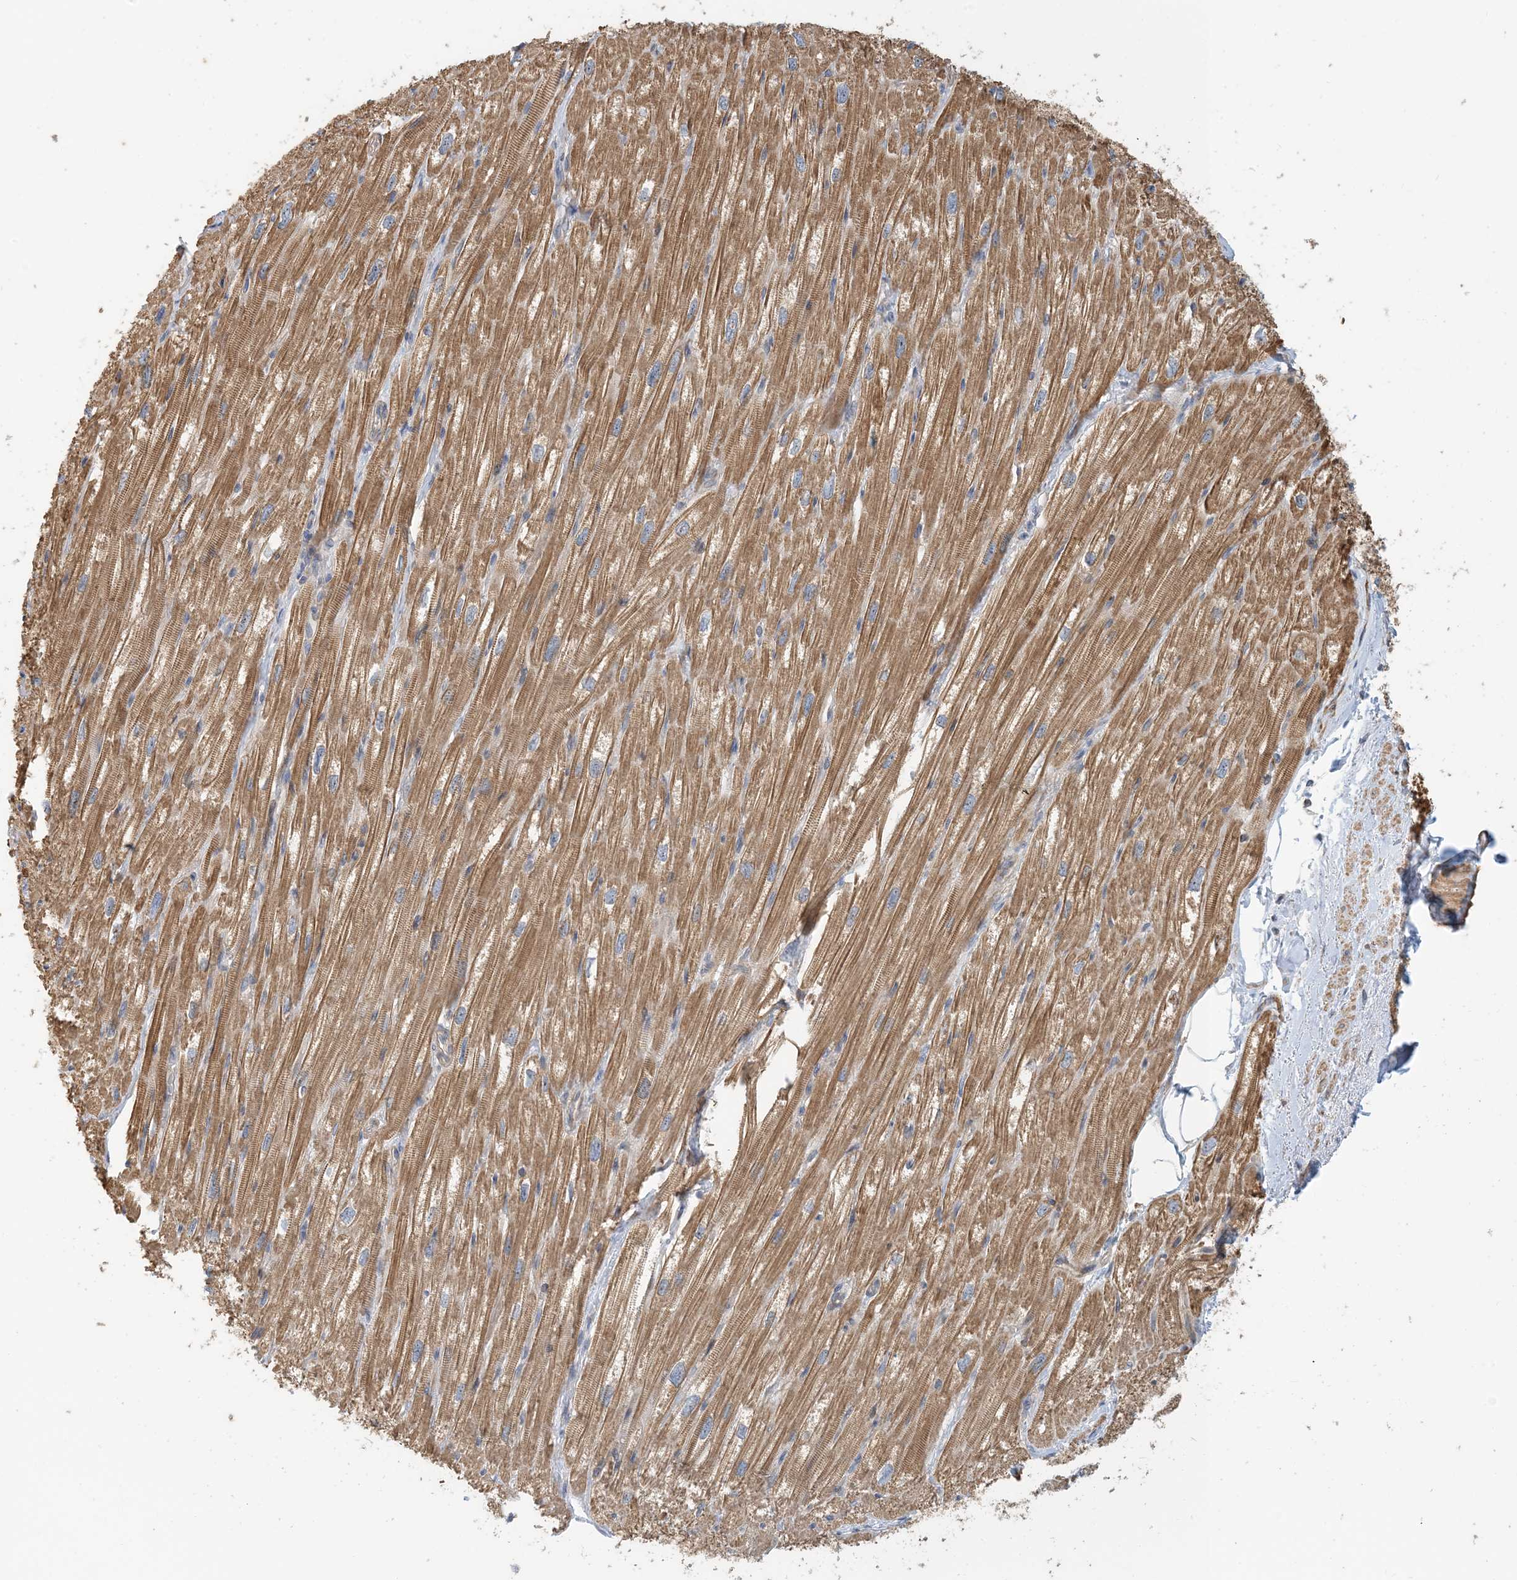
{"staining": {"intensity": "moderate", "quantity": ">75%", "location": "cytoplasmic/membranous"}, "tissue": "heart muscle", "cell_type": "Cardiomyocytes", "image_type": "normal", "snomed": [{"axis": "morphology", "description": "Normal tissue, NOS"}, {"axis": "topography", "description": "Heart"}], "caption": "Benign heart muscle shows moderate cytoplasmic/membranous expression in approximately >75% of cardiomyocytes, visualized by immunohistochemistry. The protein is stained brown, and the nuclei are stained in blue (DAB IHC with brightfield microscopy, high magnification).", "gene": "COLEC11", "patient": {"sex": "male", "age": 50}}